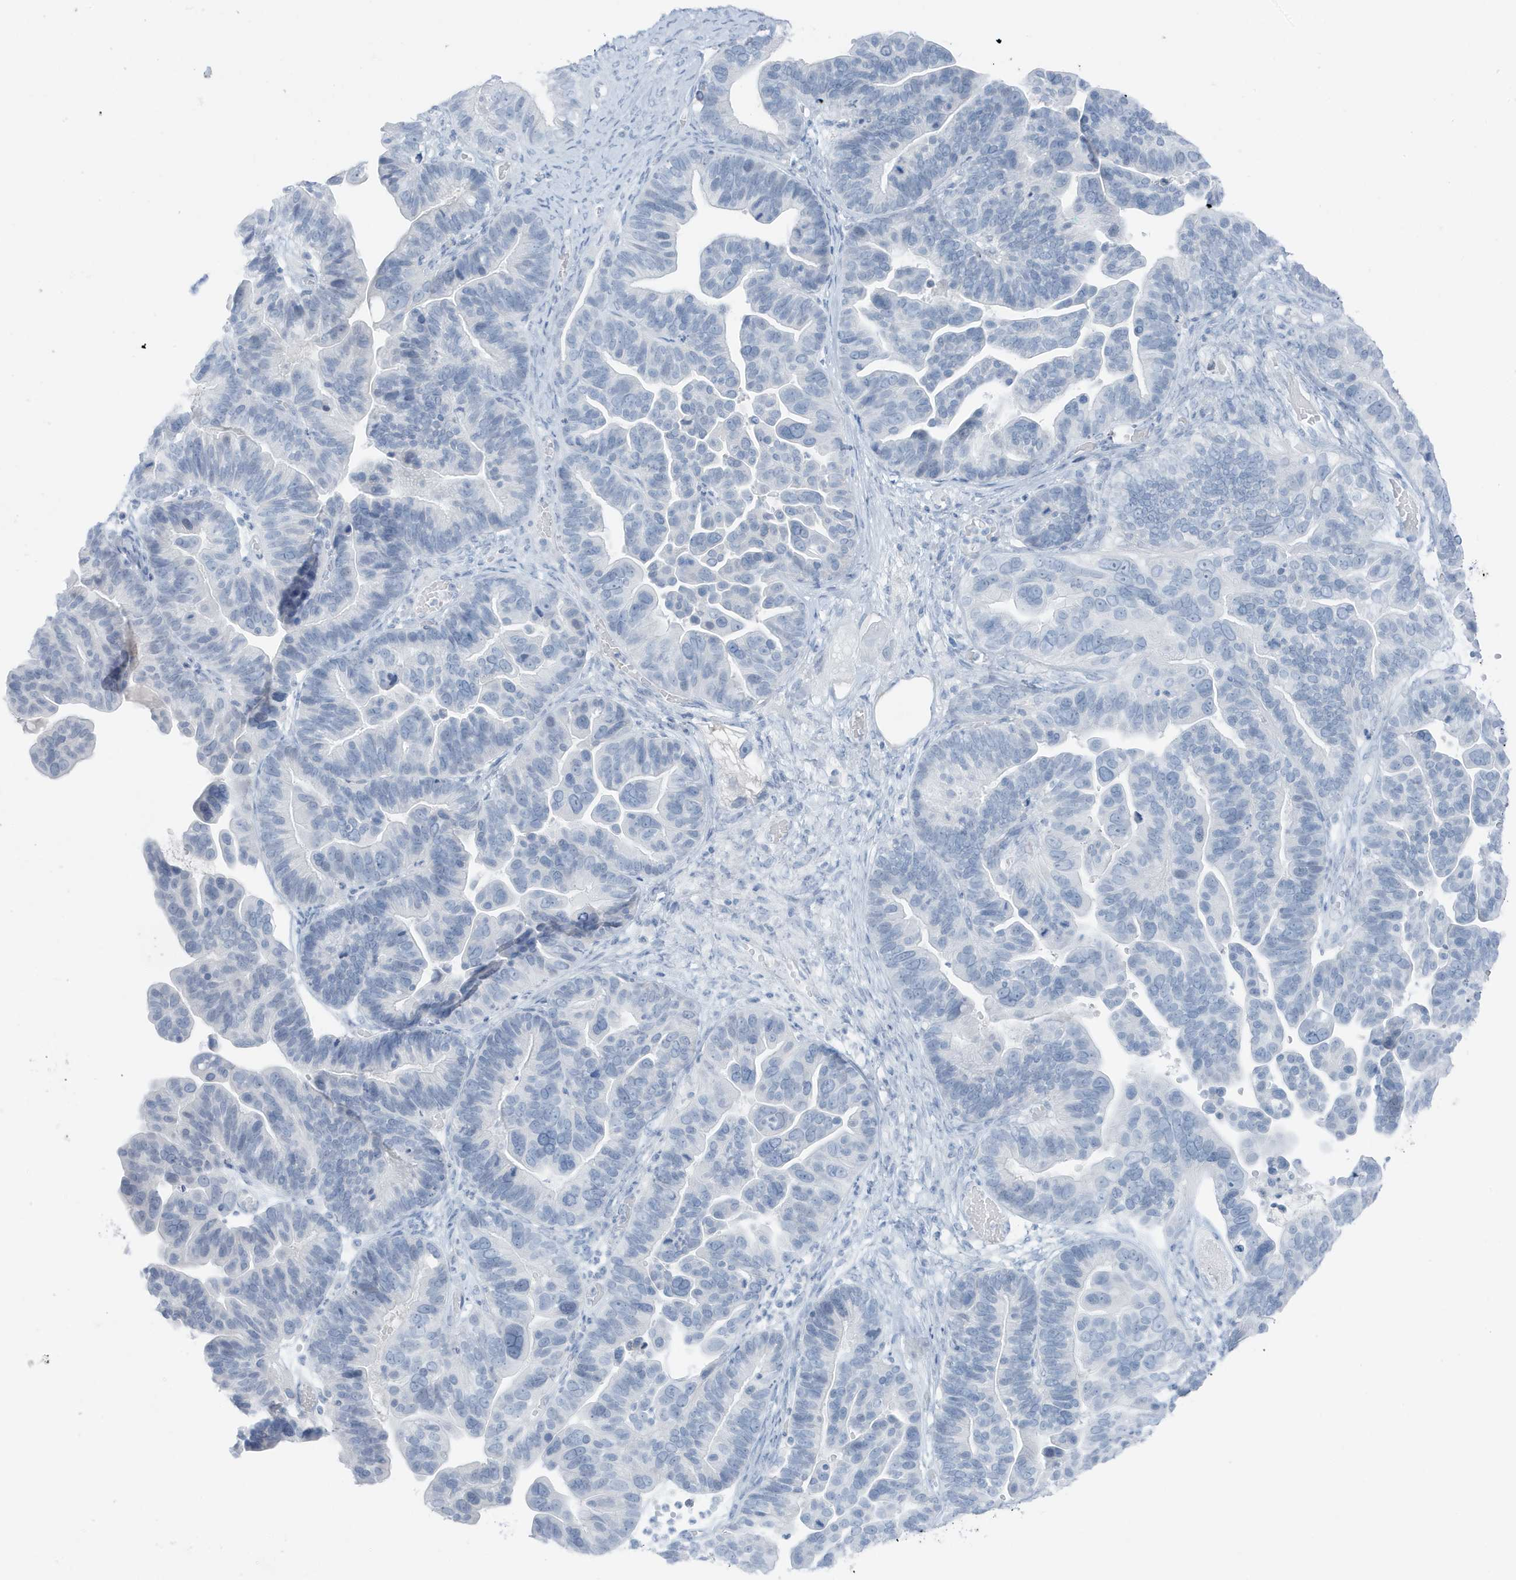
{"staining": {"intensity": "negative", "quantity": "none", "location": "none"}, "tissue": "ovarian cancer", "cell_type": "Tumor cells", "image_type": "cancer", "snomed": [{"axis": "morphology", "description": "Cystadenocarcinoma, serous, NOS"}, {"axis": "topography", "description": "Ovary"}], "caption": "Tumor cells are negative for brown protein staining in ovarian cancer.", "gene": "ZFP64", "patient": {"sex": "female", "age": 56}}